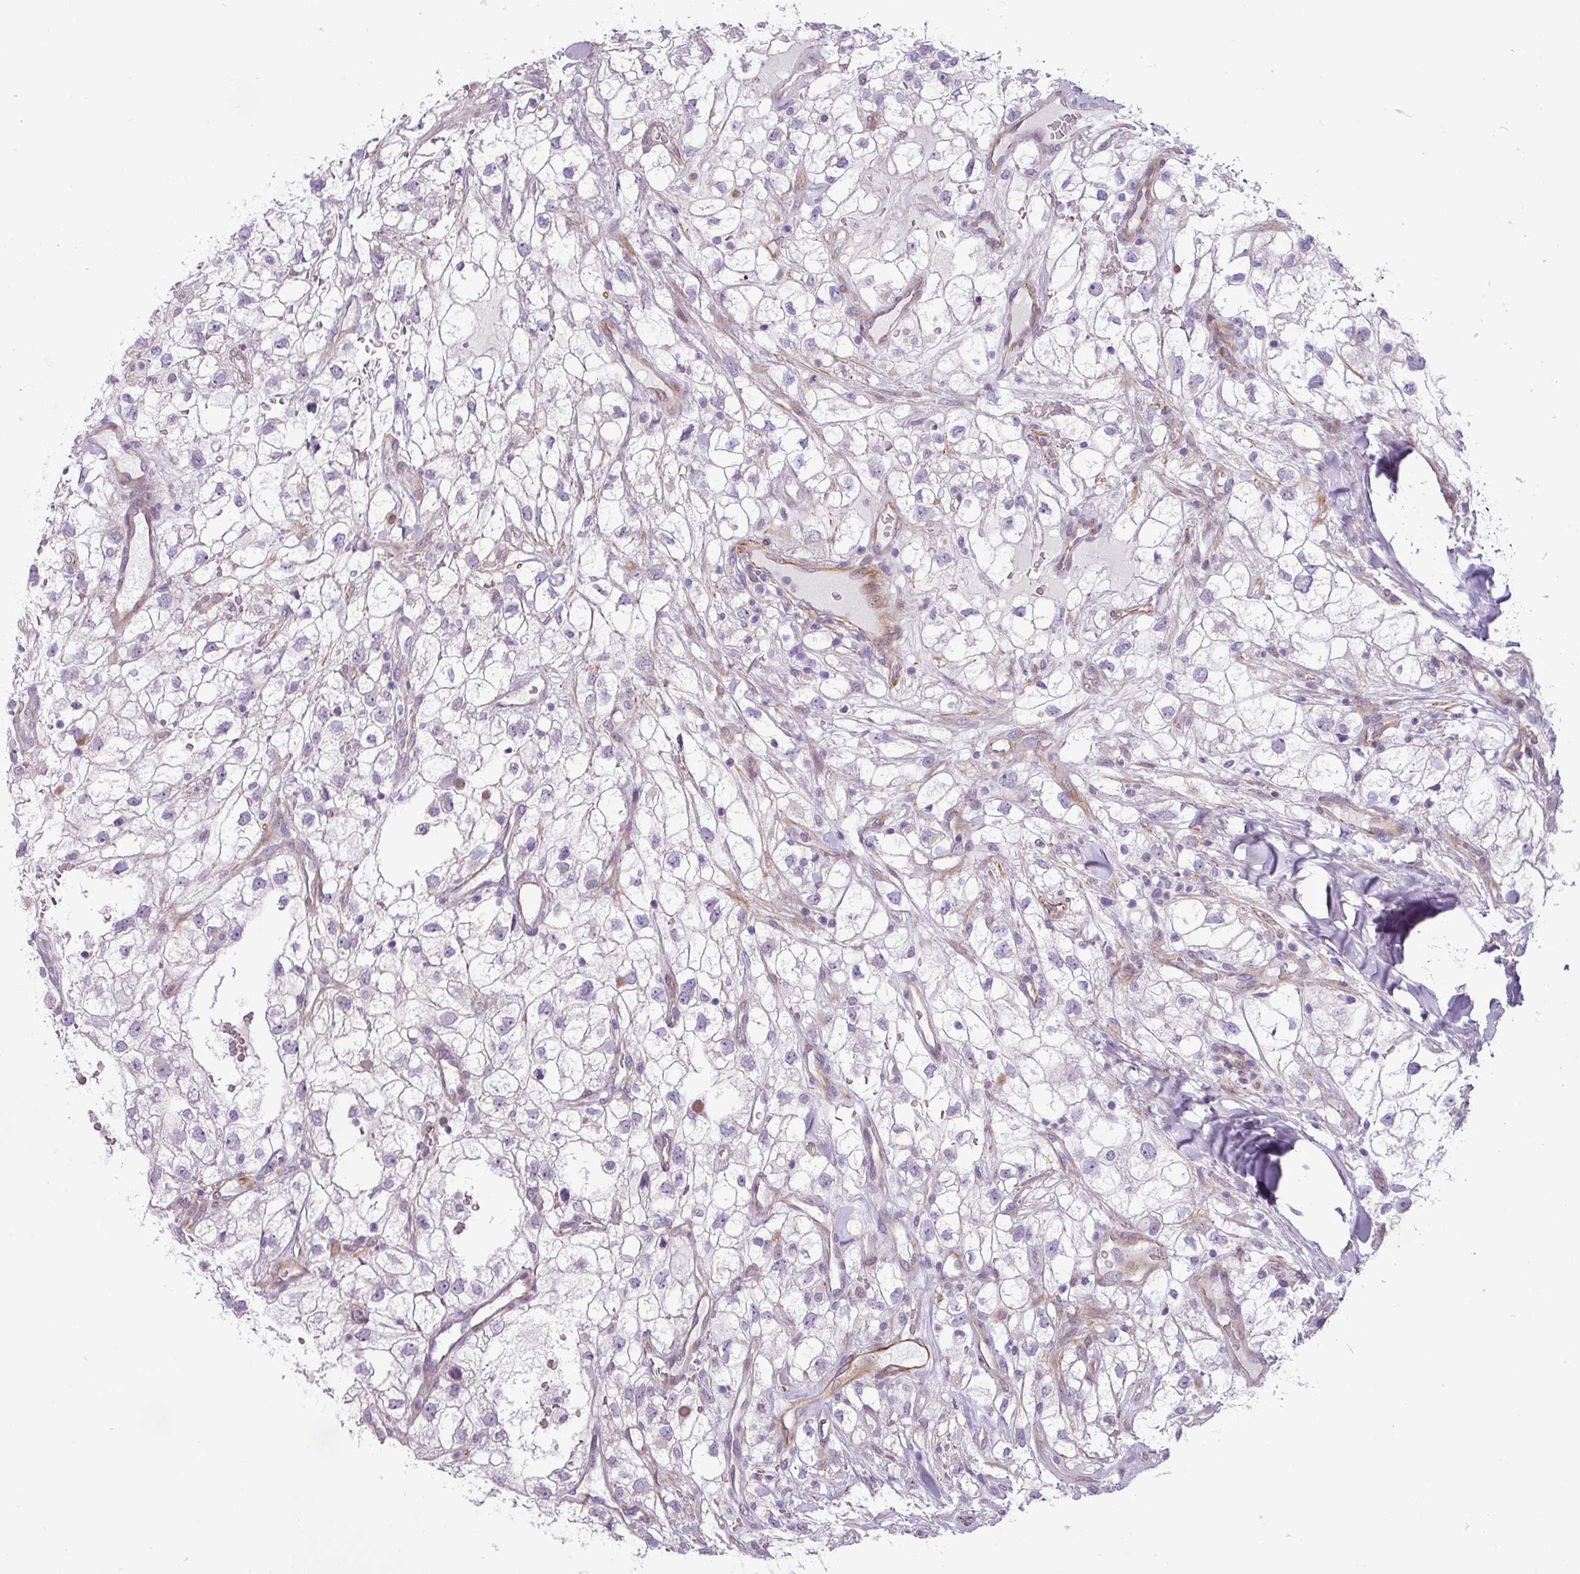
{"staining": {"intensity": "negative", "quantity": "none", "location": "none"}, "tissue": "renal cancer", "cell_type": "Tumor cells", "image_type": "cancer", "snomed": [{"axis": "morphology", "description": "Adenocarcinoma, NOS"}, {"axis": "topography", "description": "Kidney"}], "caption": "Immunohistochemistry of renal cancer displays no staining in tumor cells.", "gene": "CHRDL1", "patient": {"sex": "male", "age": 59}}